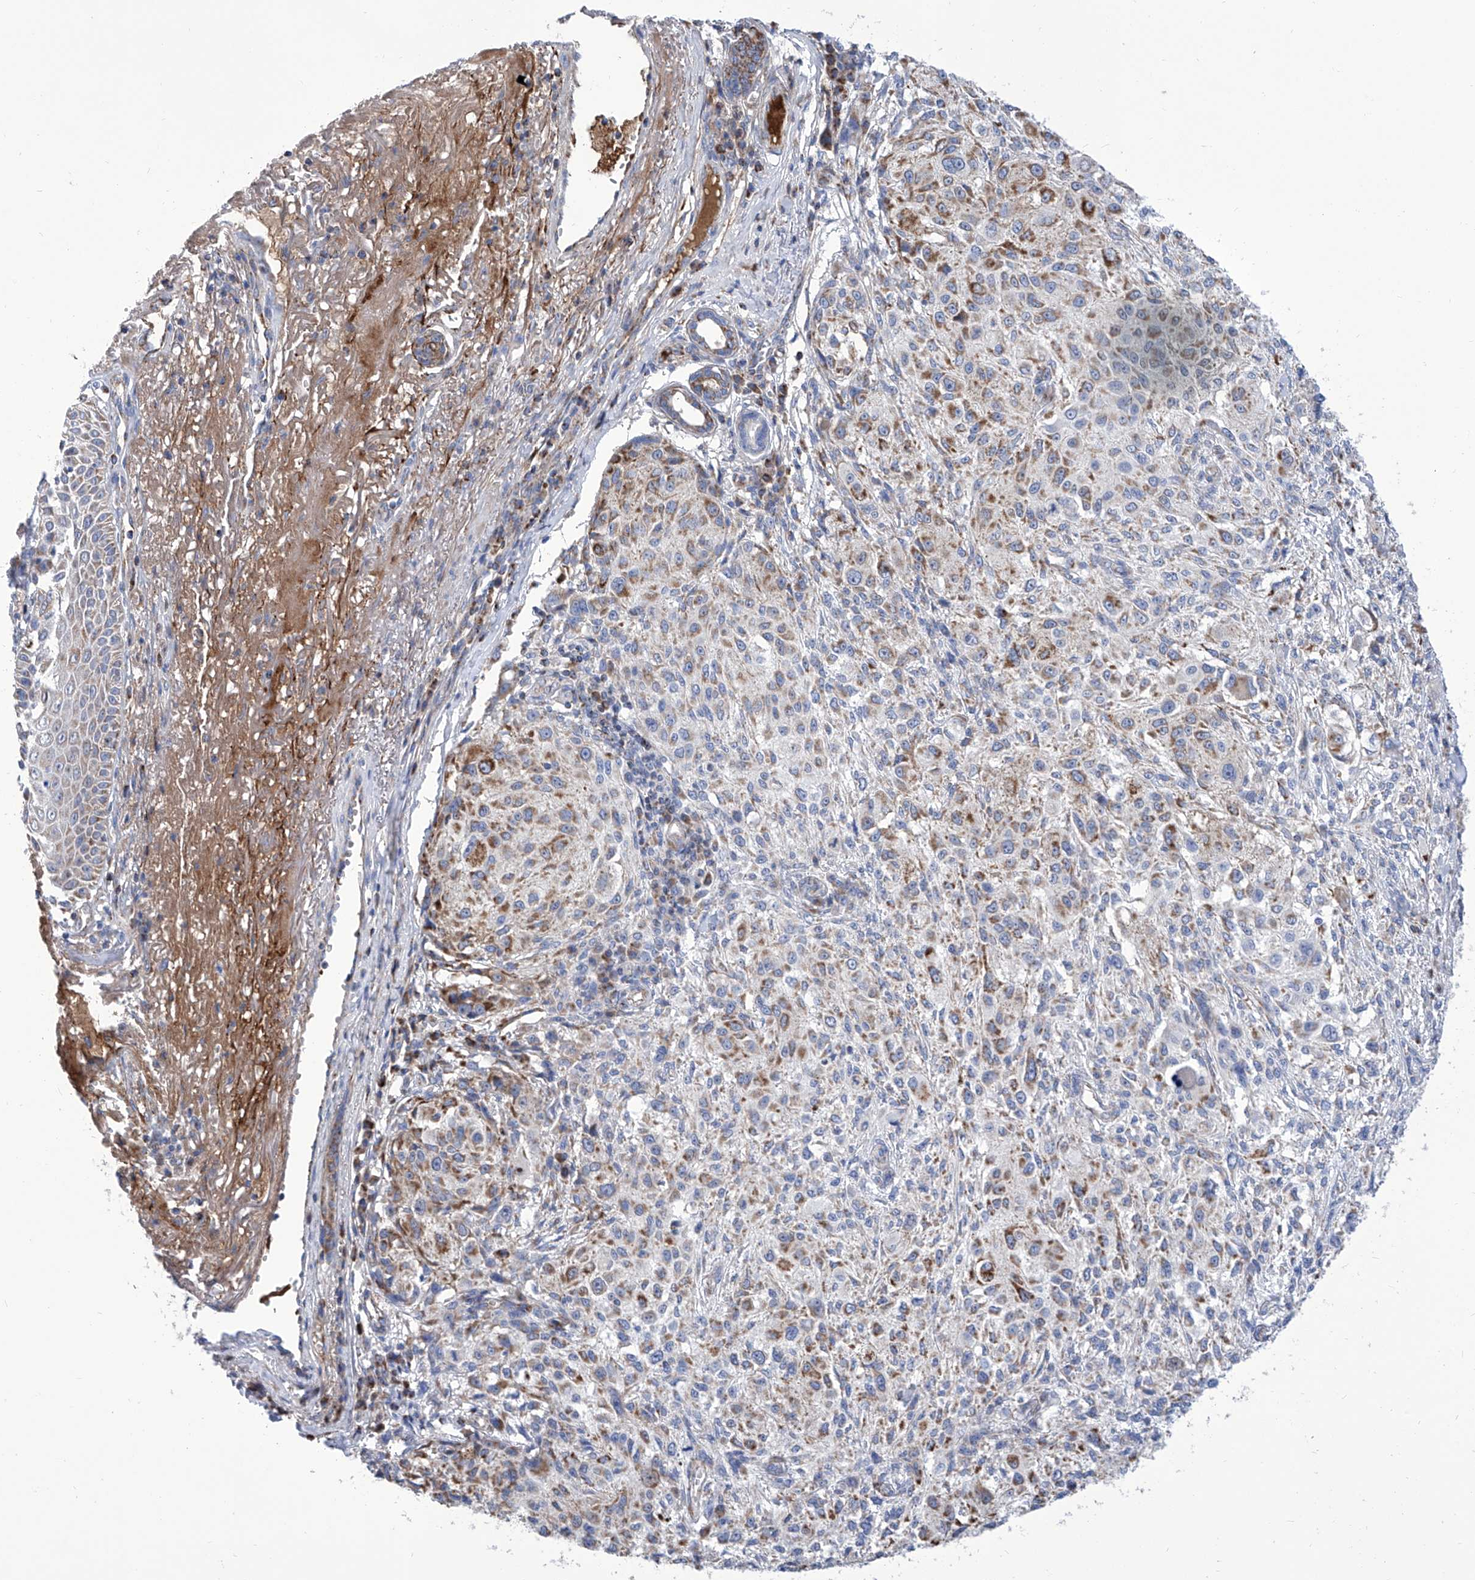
{"staining": {"intensity": "moderate", "quantity": "<25%", "location": "cytoplasmic/membranous"}, "tissue": "melanoma", "cell_type": "Tumor cells", "image_type": "cancer", "snomed": [{"axis": "morphology", "description": "Necrosis, NOS"}, {"axis": "morphology", "description": "Malignant melanoma, NOS"}, {"axis": "topography", "description": "Skin"}], "caption": "Tumor cells show low levels of moderate cytoplasmic/membranous positivity in about <25% of cells in human melanoma. The protein of interest is stained brown, and the nuclei are stained in blue (DAB IHC with brightfield microscopy, high magnification).", "gene": "SRBD1", "patient": {"sex": "female", "age": 87}}